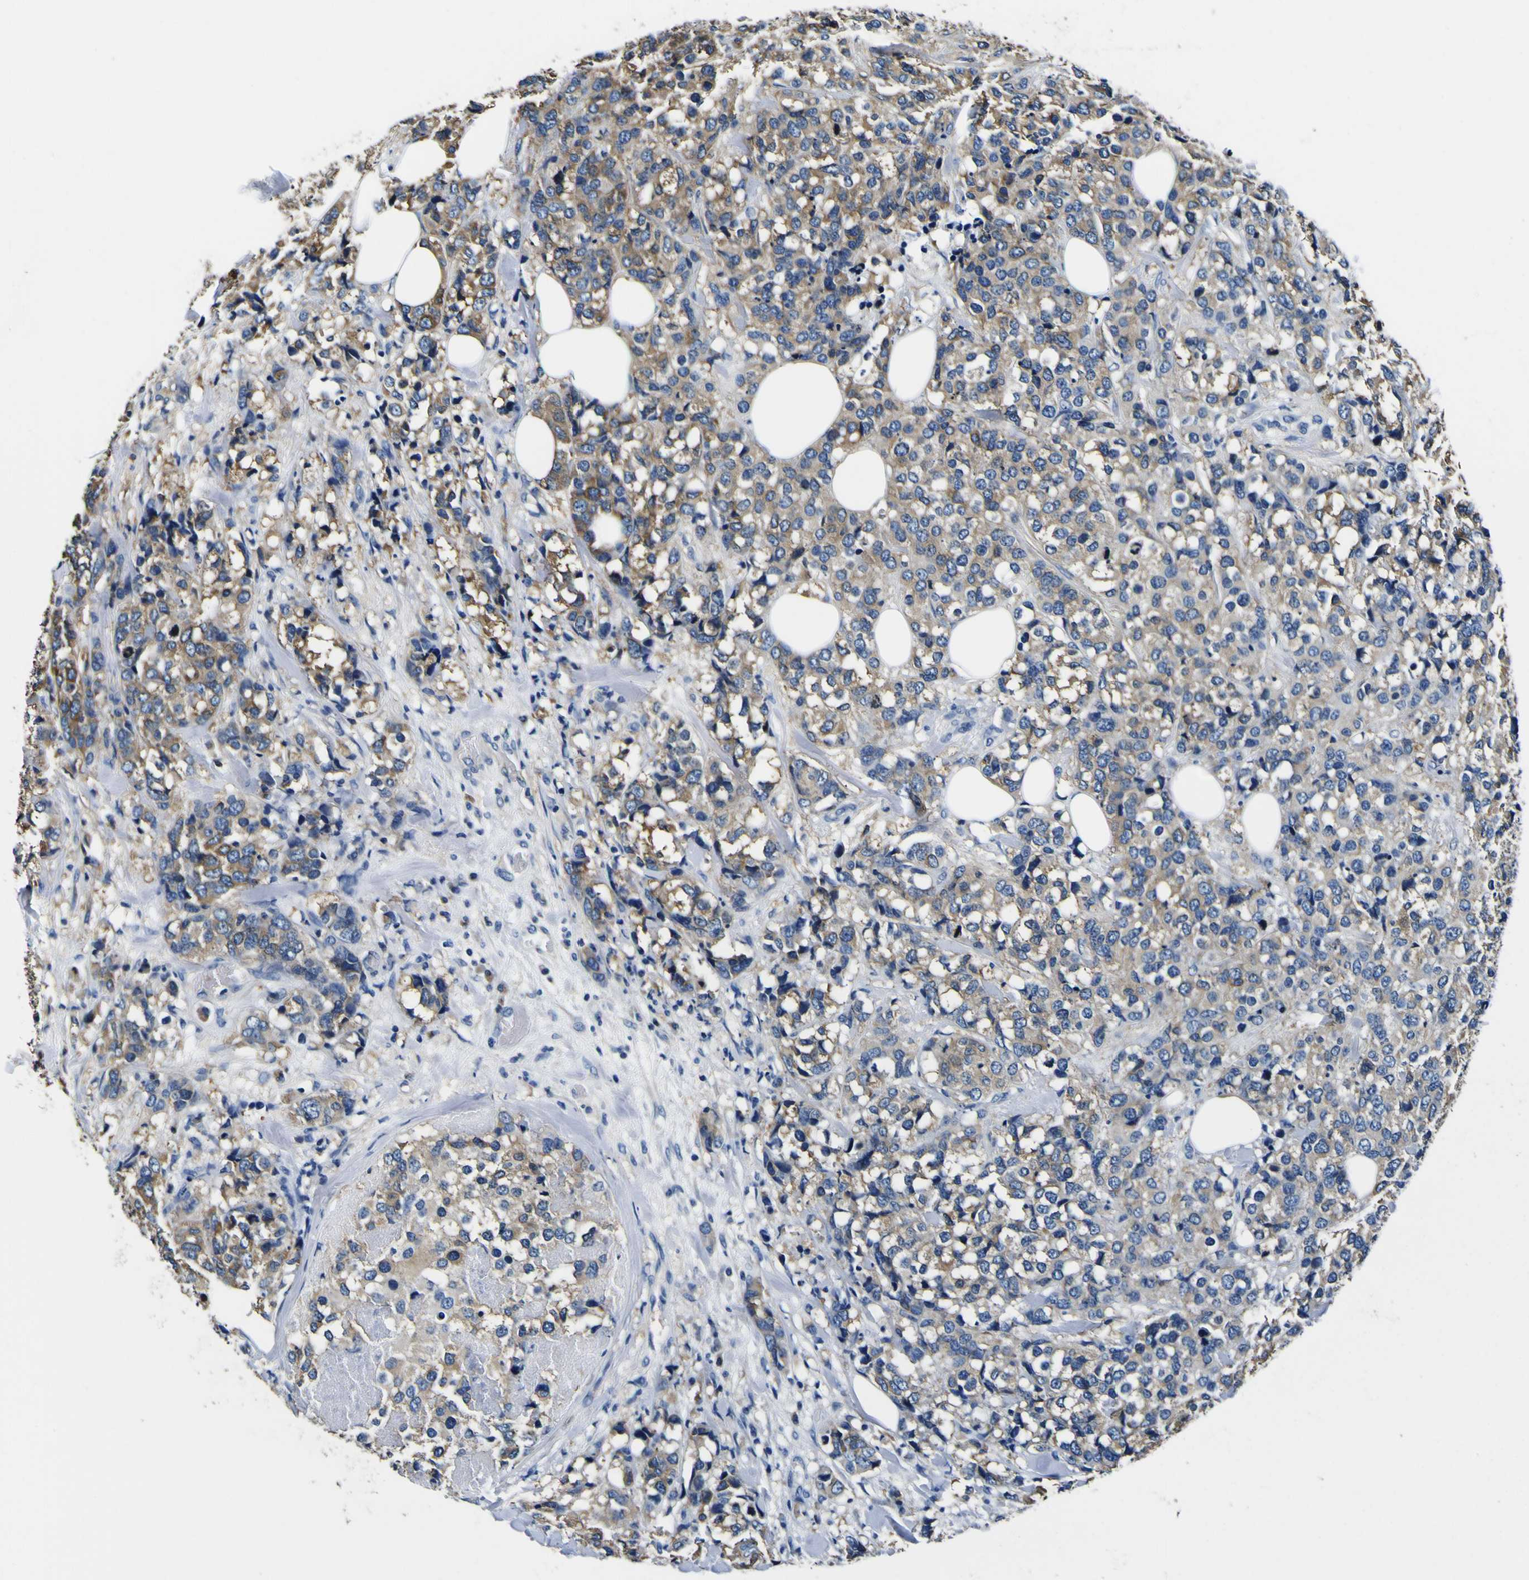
{"staining": {"intensity": "weak", "quantity": ">75%", "location": "cytoplasmic/membranous"}, "tissue": "breast cancer", "cell_type": "Tumor cells", "image_type": "cancer", "snomed": [{"axis": "morphology", "description": "Lobular carcinoma"}, {"axis": "topography", "description": "Breast"}], "caption": "This photomicrograph shows immunohistochemistry (IHC) staining of lobular carcinoma (breast), with low weak cytoplasmic/membranous positivity in approximately >75% of tumor cells.", "gene": "TUBA1B", "patient": {"sex": "female", "age": 59}}